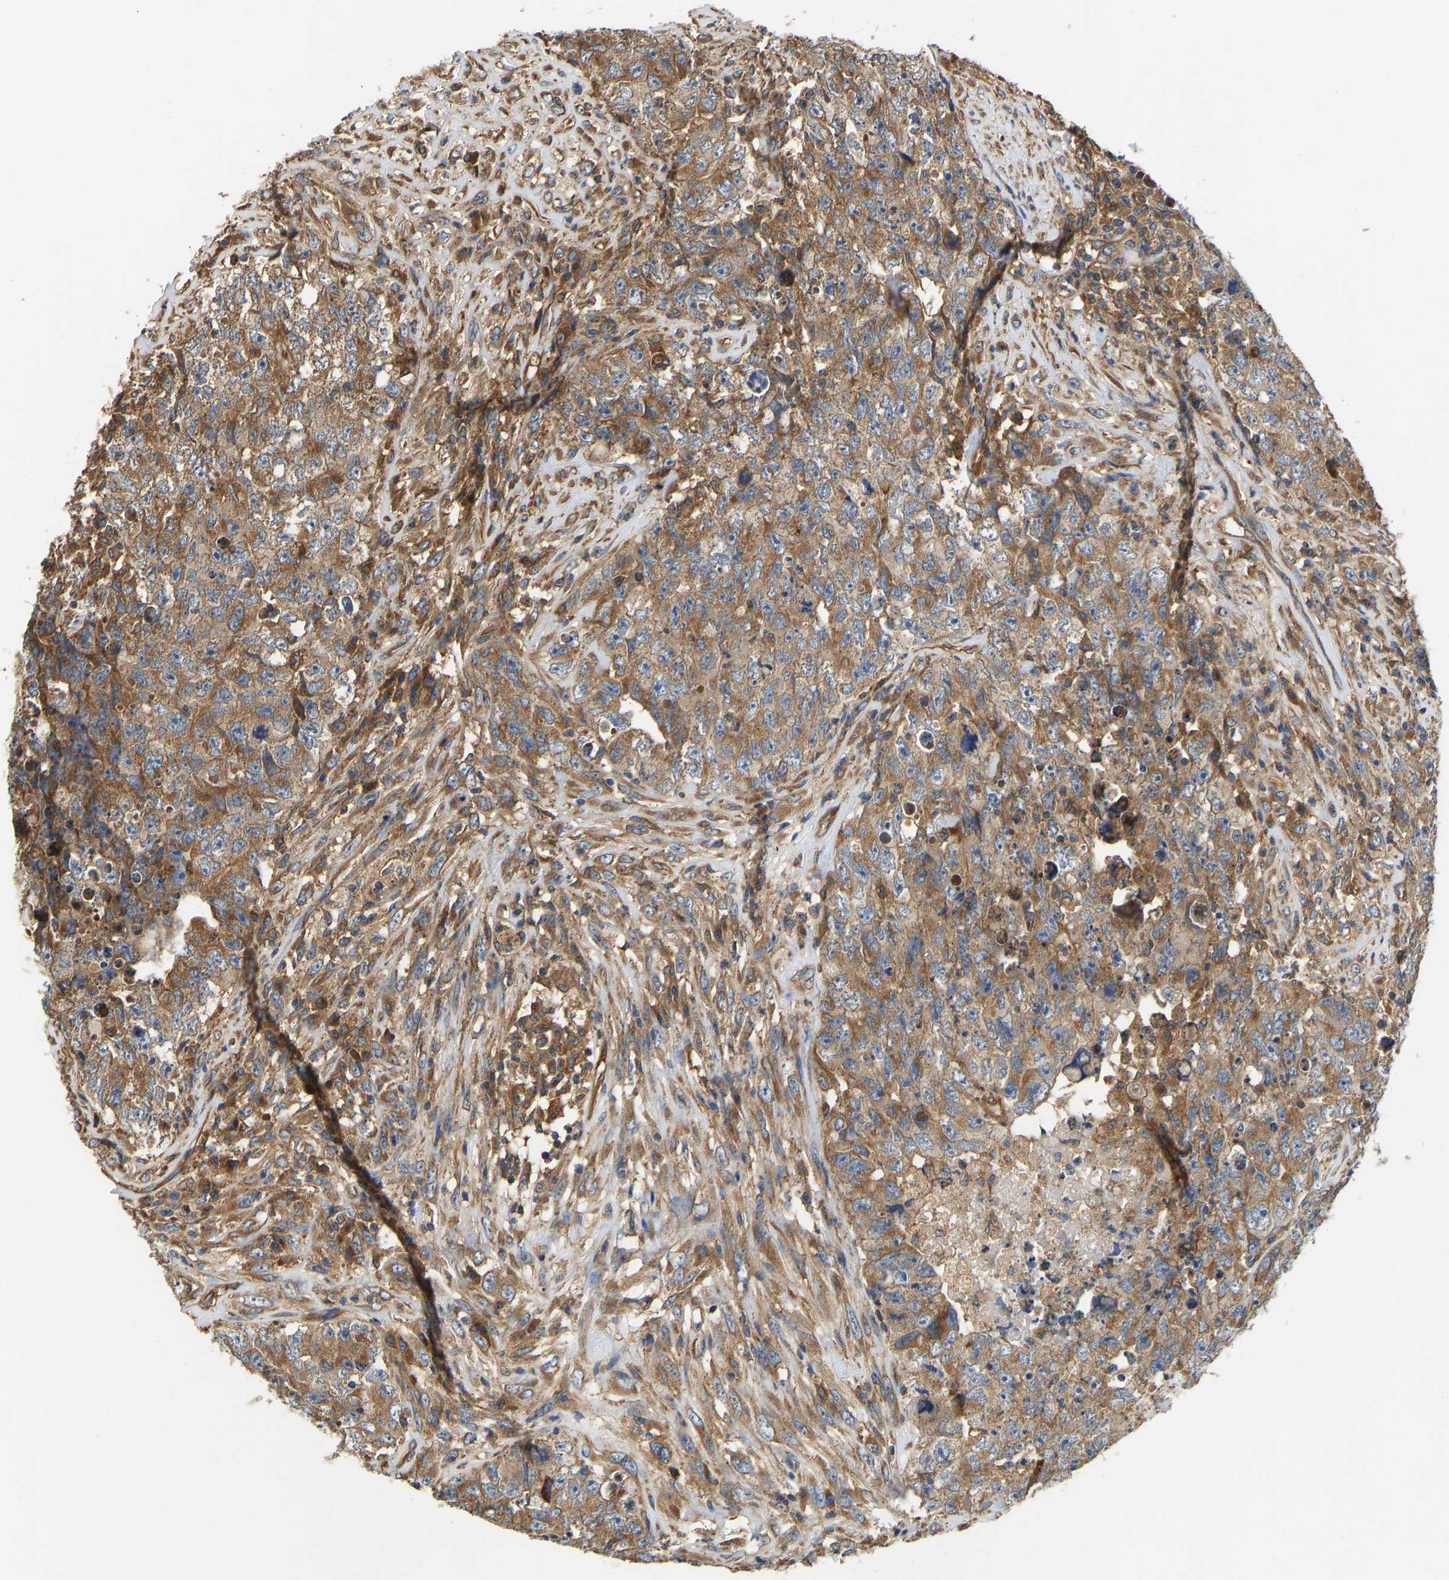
{"staining": {"intensity": "moderate", "quantity": ">75%", "location": "cytoplasmic/membranous"}, "tissue": "testis cancer", "cell_type": "Tumor cells", "image_type": "cancer", "snomed": [{"axis": "morphology", "description": "Carcinoma, Embryonal, NOS"}, {"axis": "topography", "description": "Testis"}], "caption": "There is medium levels of moderate cytoplasmic/membranous positivity in tumor cells of testis embryonal carcinoma, as demonstrated by immunohistochemical staining (brown color).", "gene": "FLNB", "patient": {"sex": "male", "age": 32}}